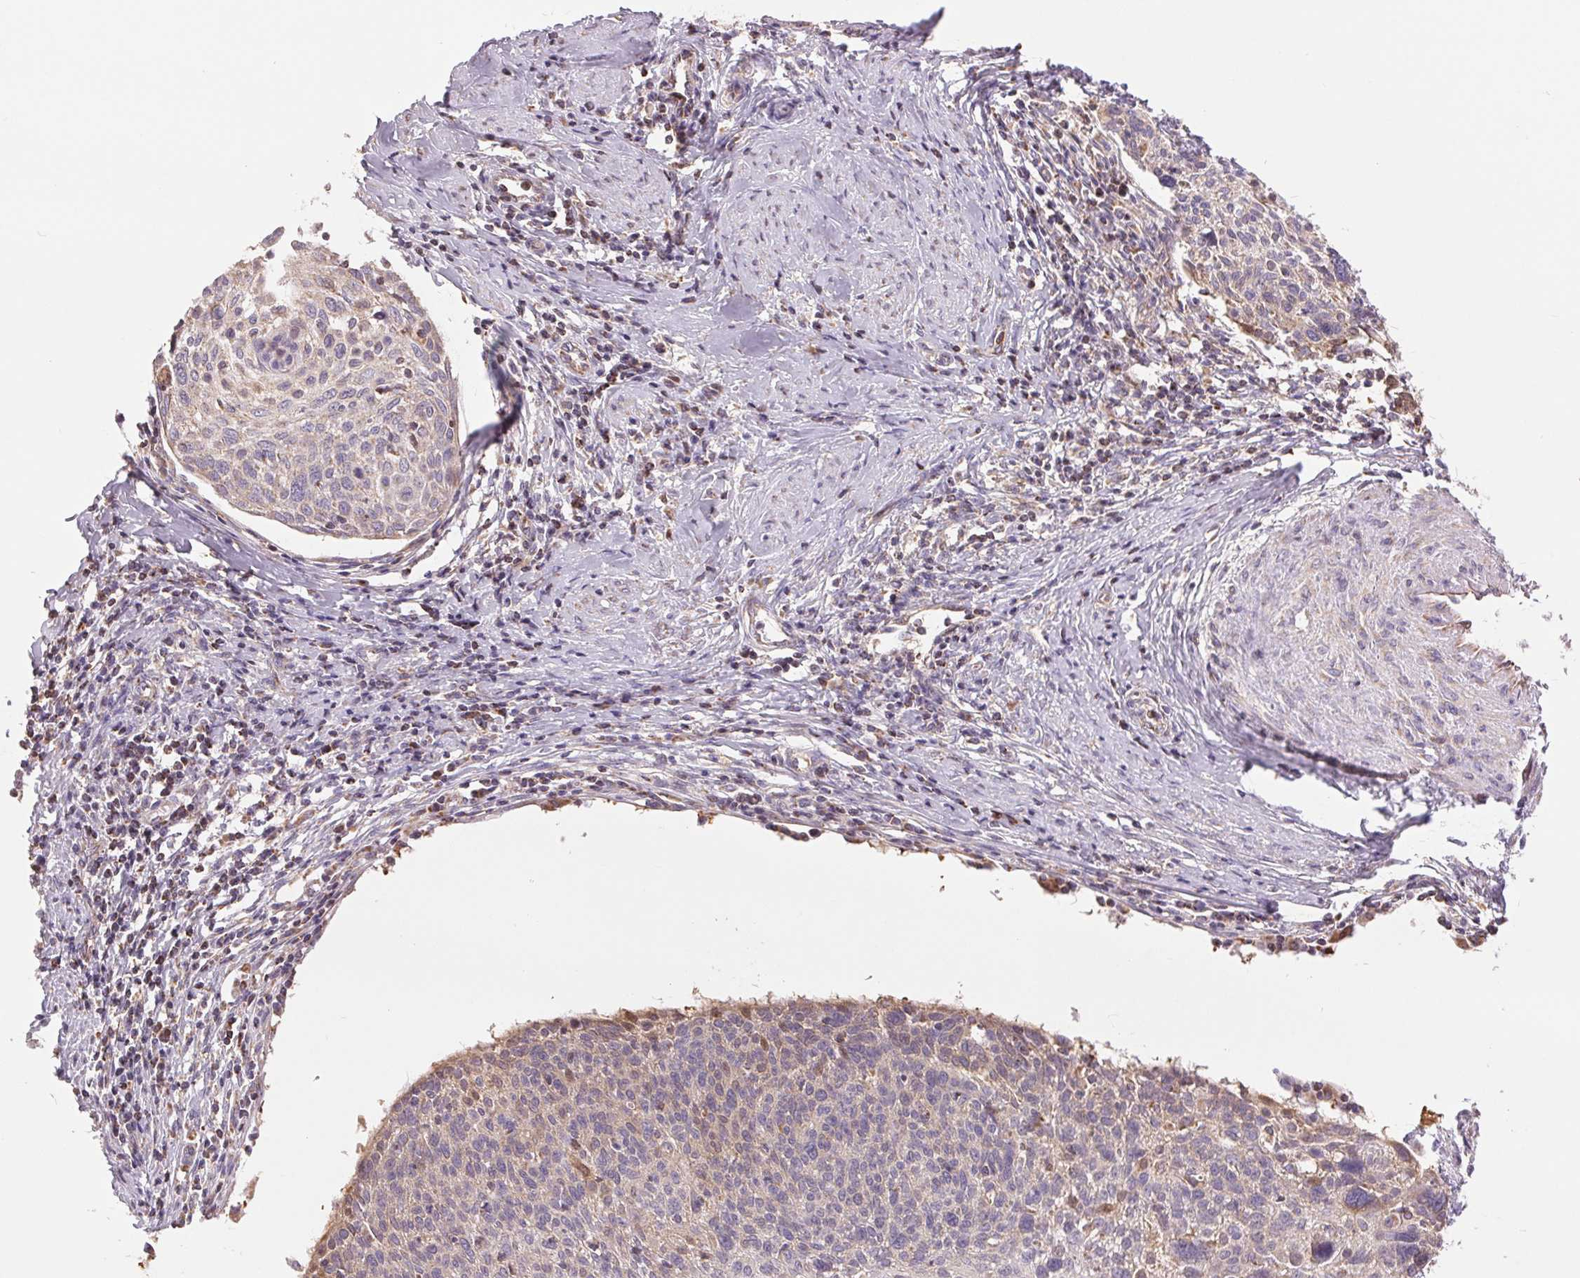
{"staining": {"intensity": "weak", "quantity": "<25%", "location": "cytoplasmic/membranous"}, "tissue": "cervical cancer", "cell_type": "Tumor cells", "image_type": "cancer", "snomed": [{"axis": "morphology", "description": "Squamous cell carcinoma, NOS"}, {"axis": "topography", "description": "Cervix"}], "caption": "Cervical cancer (squamous cell carcinoma) stained for a protein using immunohistochemistry demonstrates no staining tumor cells.", "gene": "DGUOK", "patient": {"sex": "female", "age": 49}}